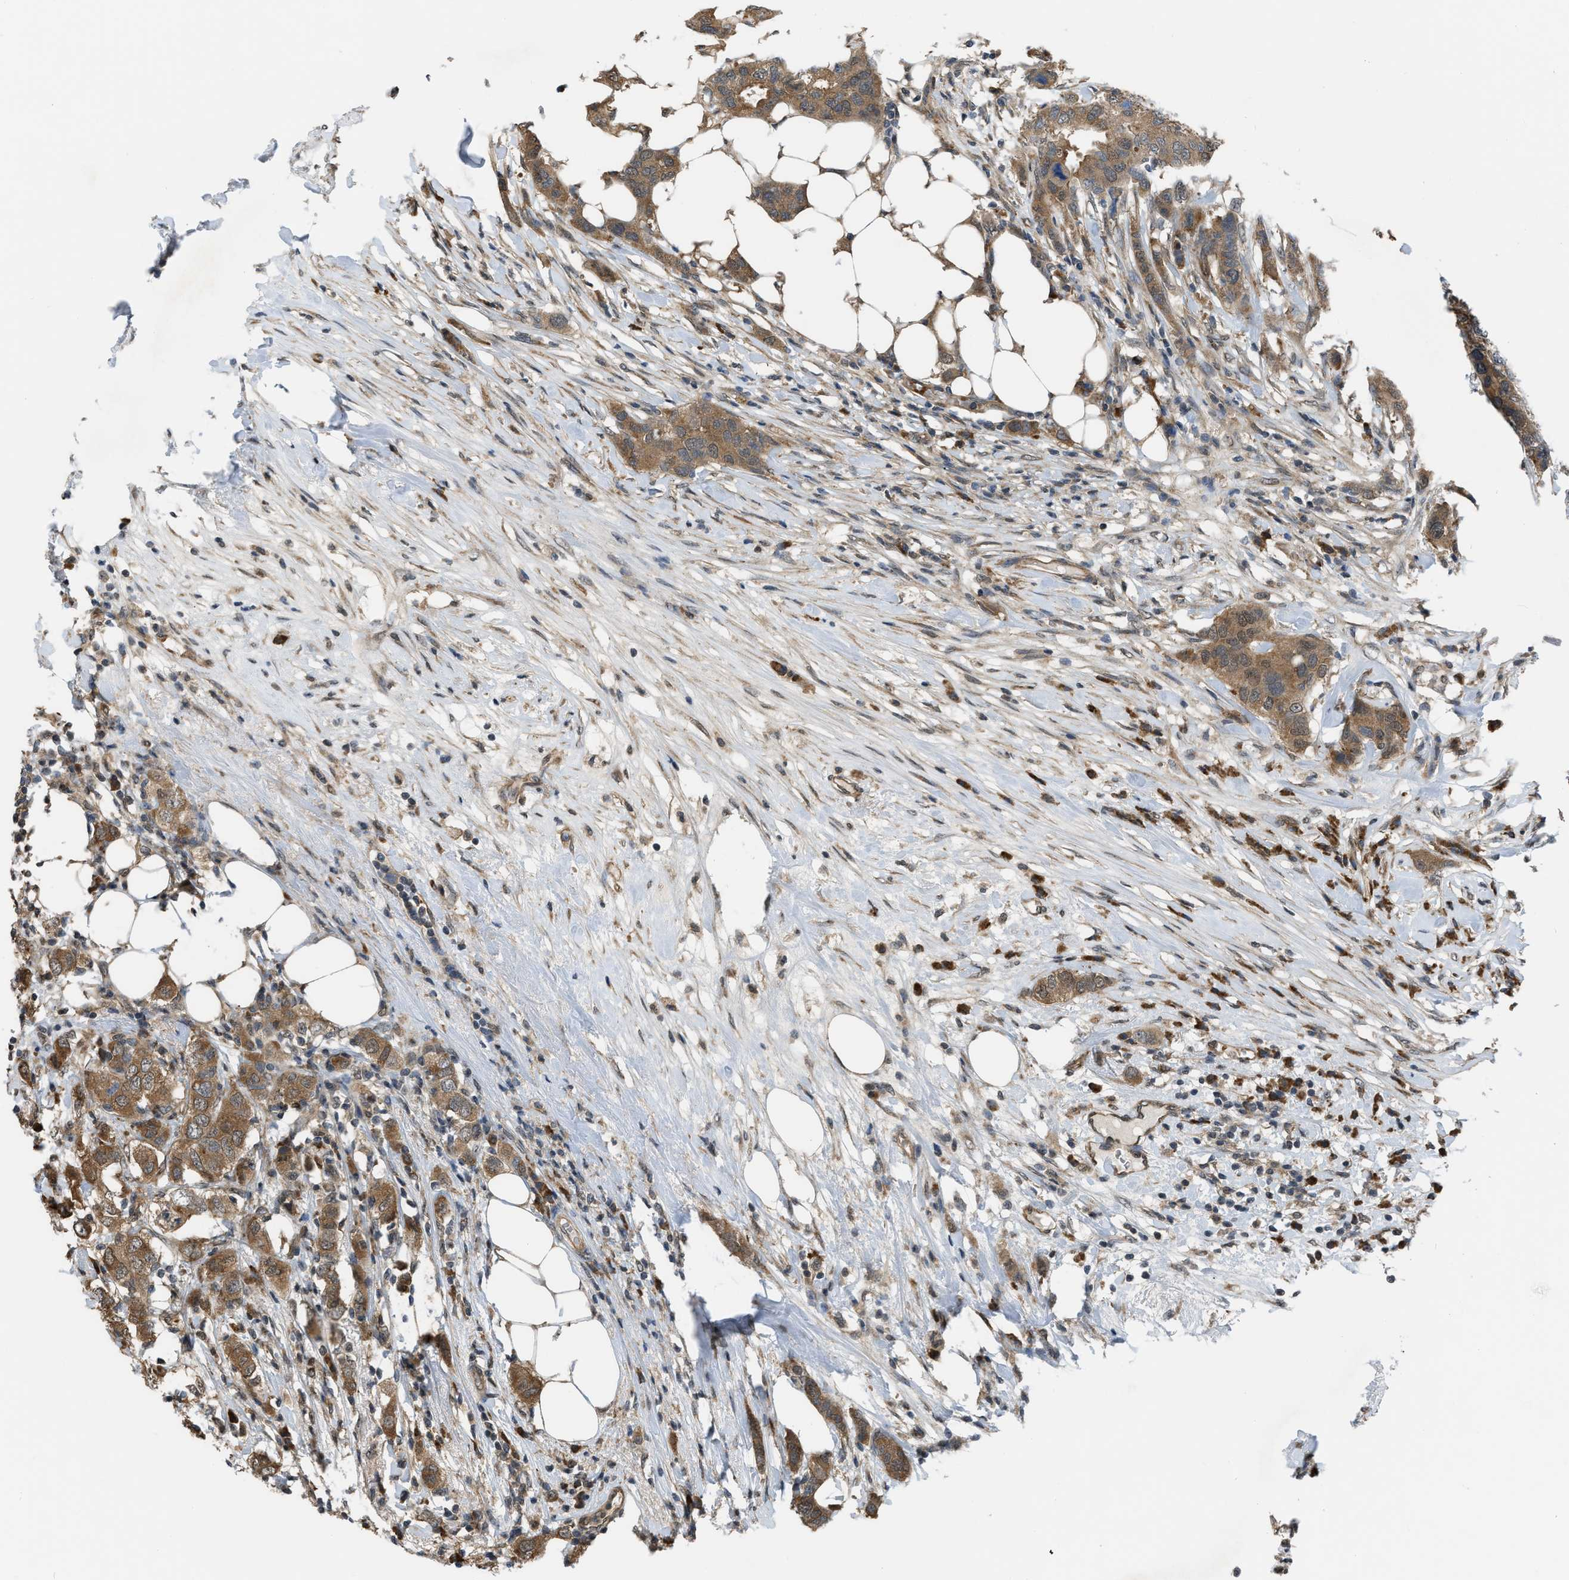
{"staining": {"intensity": "moderate", "quantity": ">75%", "location": "cytoplasmic/membranous"}, "tissue": "breast cancer", "cell_type": "Tumor cells", "image_type": "cancer", "snomed": [{"axis": "morphology", "description": "Duct carcinoma"}, {"axis": "topography", "description": "Breast"}], "caption": "The image demonstrates staining of breast cancer (invasive ductal carcinoma), revealing moderate cytoplasmic/membranous protein staining (brown color) within tumor cells. (DAB IHC, brown staining for protein, blue staining for nuclei).", "gene": "BCL7C", "patient": {"sex": "female", "age": 50}}